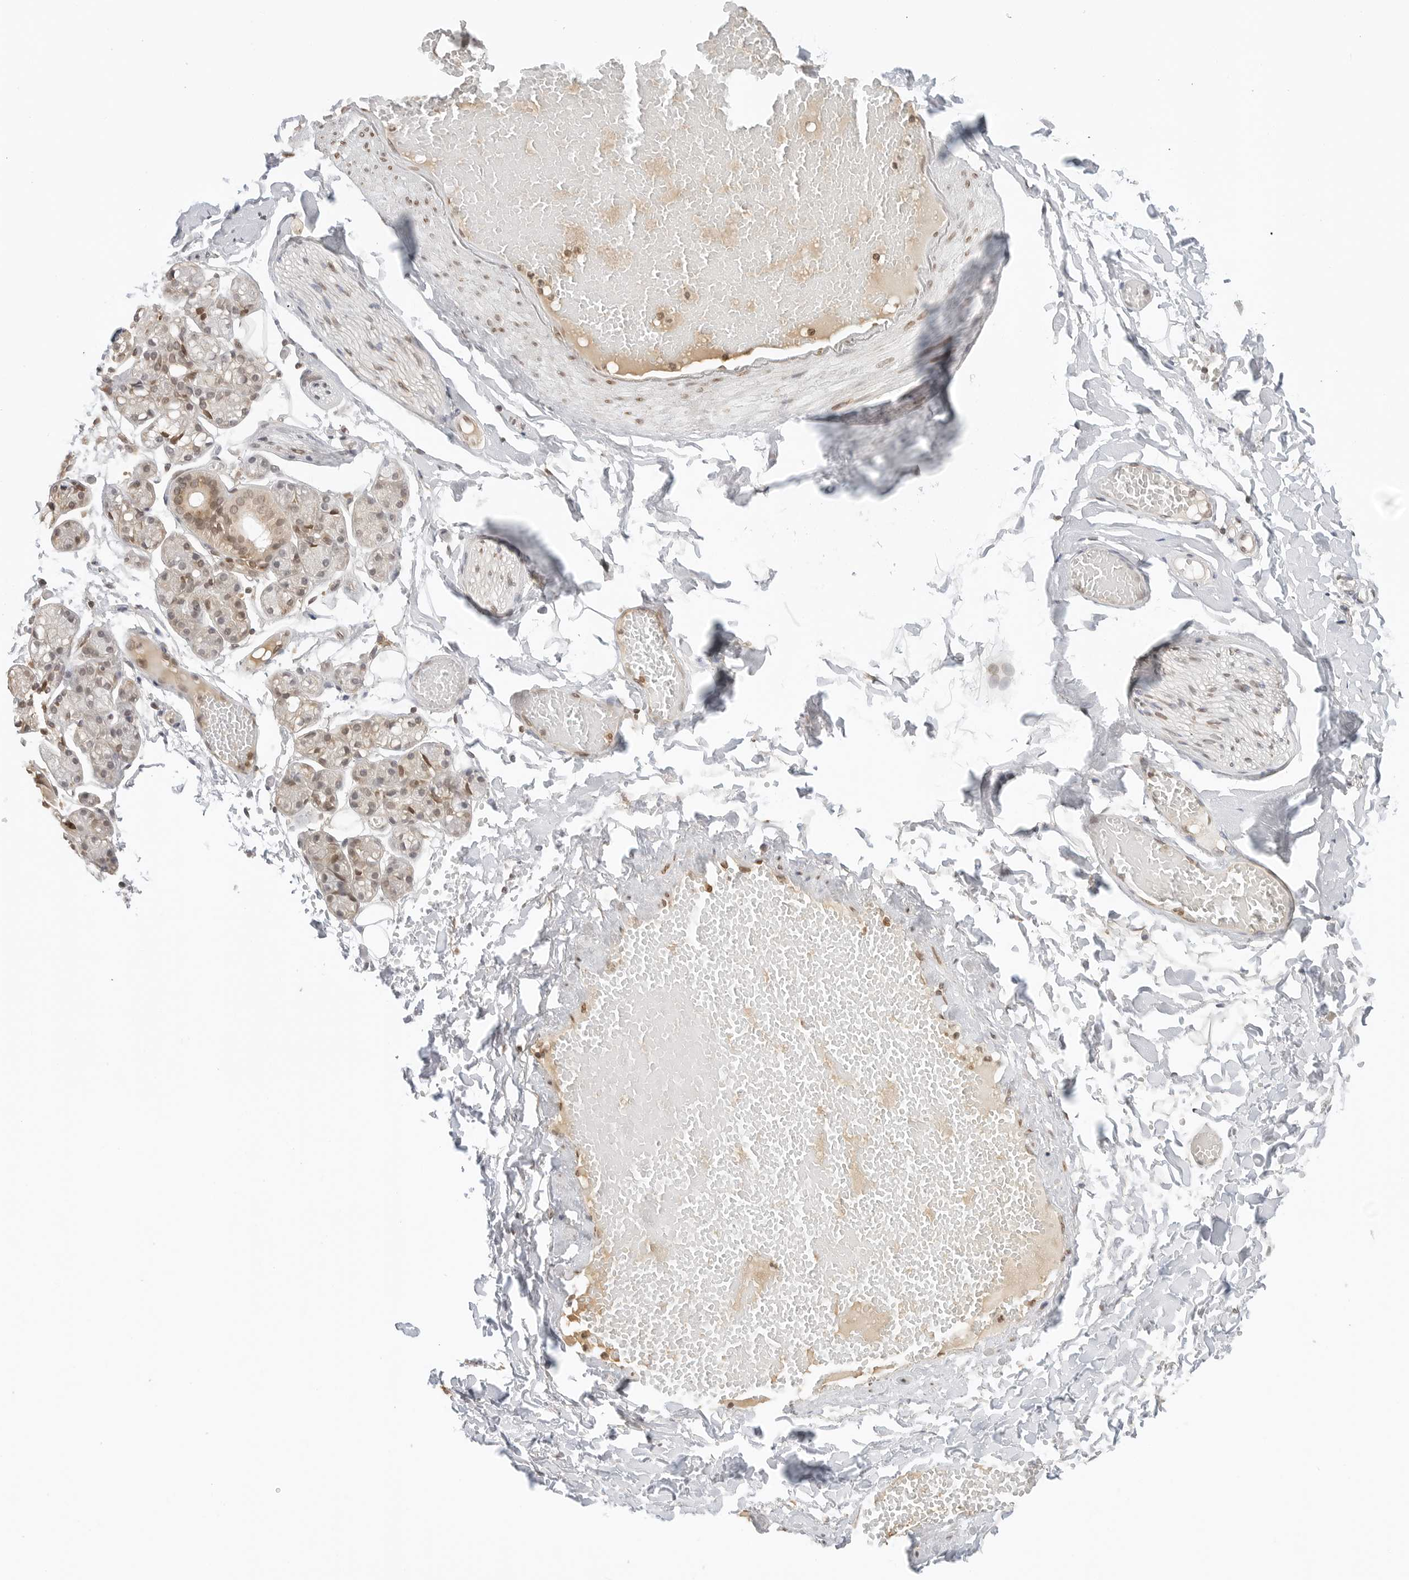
{"staining": {"intensity": "moderate", "quantity": "<25%", "location": "cytoplasmic/membranous,nuclear"}, "tissue": "salivary gland", "cell_type": "Glandular cells", "image_type": "normal", "snomed": [{"axis": "morphology", "description": "Normal tissue, NOS"}, {"axis": "topography", "description": "Salivary gland"}], "caption": "Immunohistochemistry (IHC) of normal human salivary gland demonstrates low levels of moderate cytoplasmic/membranous,nuclear staining in approximately <25% of glandular cells.", "gene": "POLH", "patient": {"sex": "male", "age": 63}}